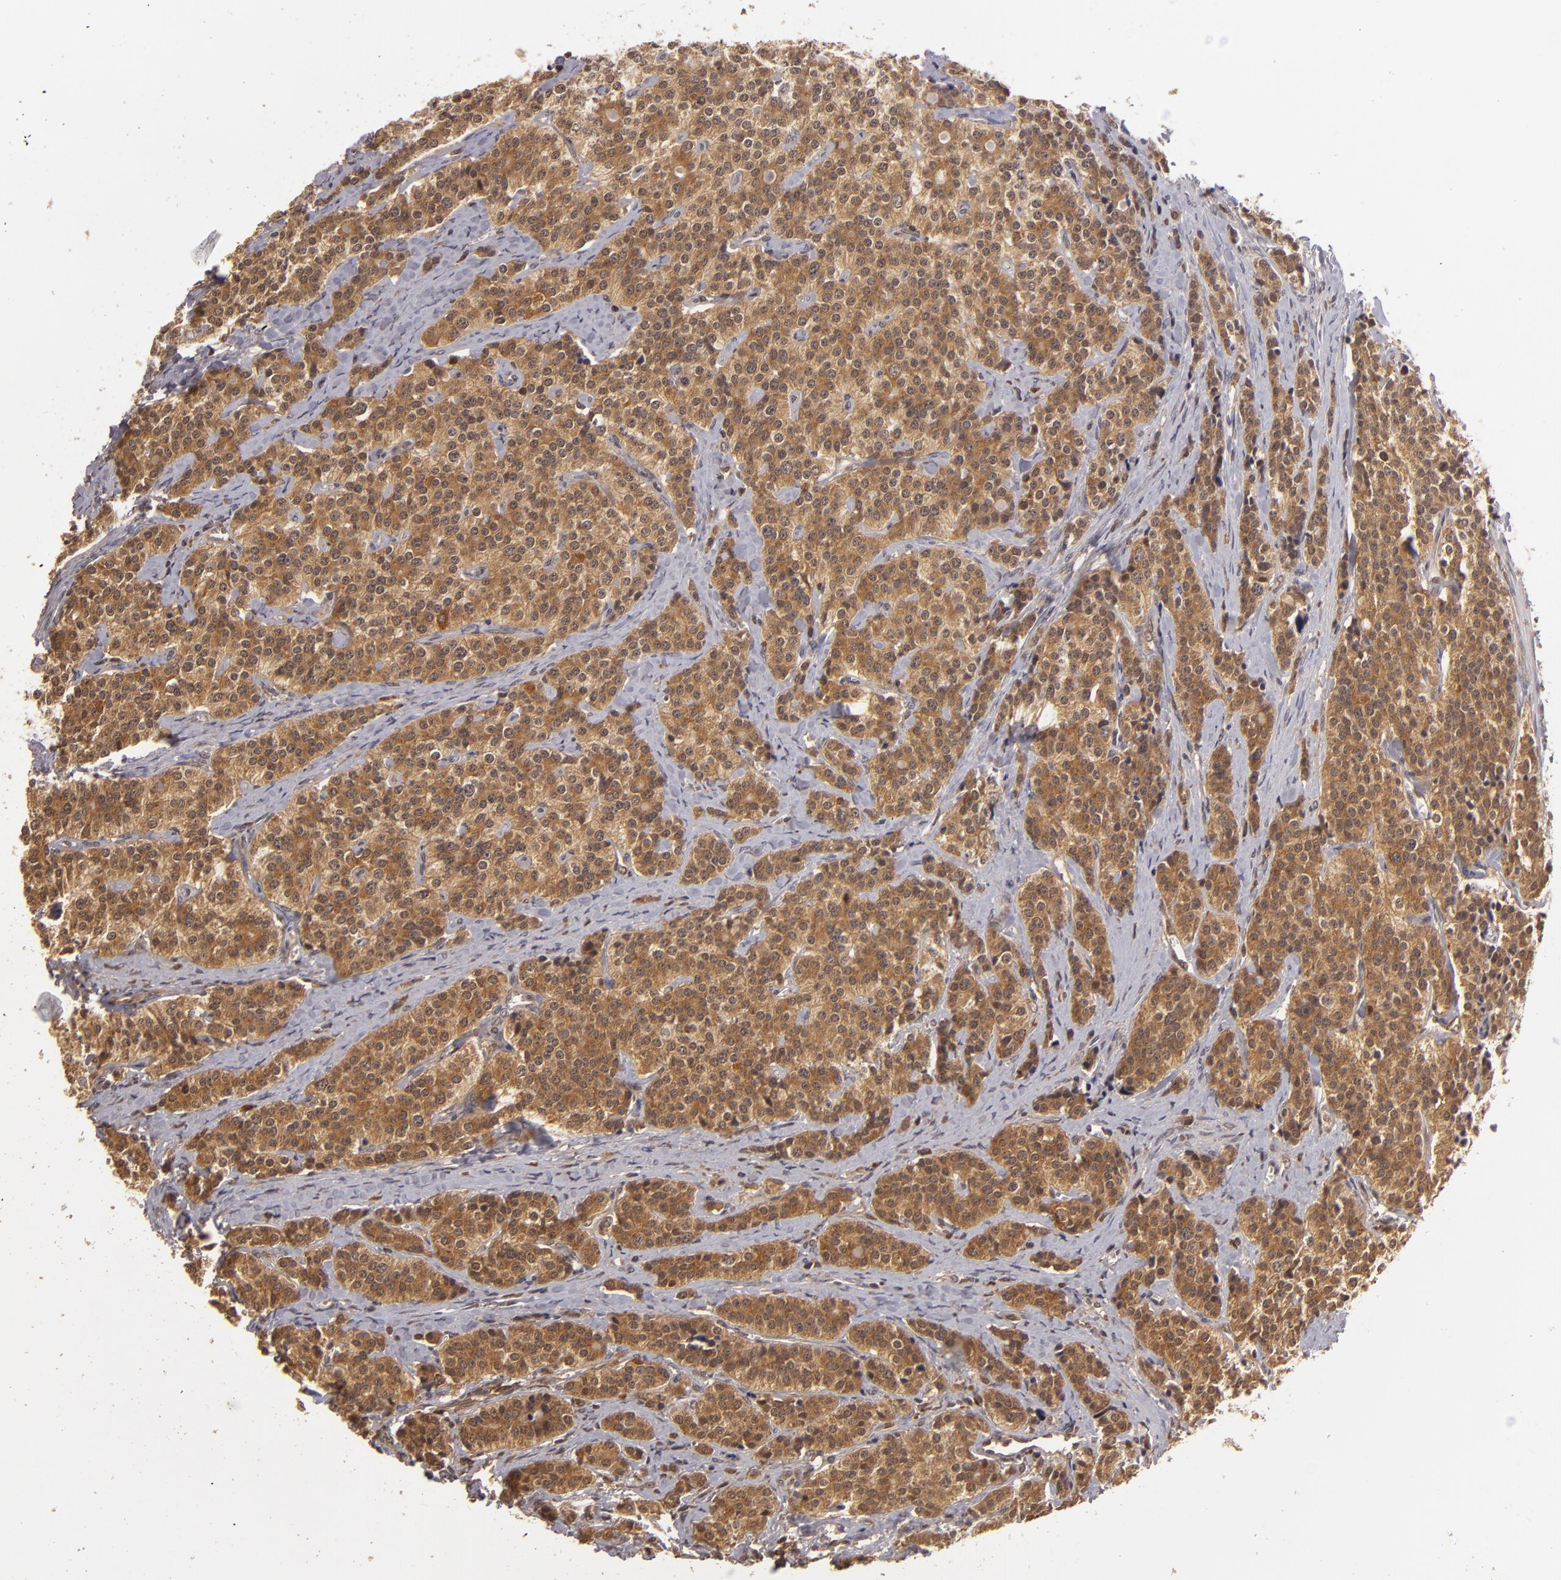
{"staining": {"intensity": "strong", "quantity": ">75%", "location": "cytoplasmic/membranous,nuclear"}, "tissue": "carcinoid", "cell_type": "Tumor cells", "image_type": "cancer", "snomed": [{"axis": "morphology", "description": "Carcinoid, malignant, NOS"}, {"axis": "topography", "description": "Small intestine"}], "caption": "Brown immunohistochemical staining in human carcinoid (malignant) exhibits strong cytoplasmic/membranous and nuclear expression in approximately >75% of tumor cells. The staining was performed using DAB (3,3'-diaminobenzidine), with brown indicating positive protein expression. Nuclei are stained blue with hematoxylin.", "gene": "MAPK3", "patient": {"sex": "male", "age": 63}}